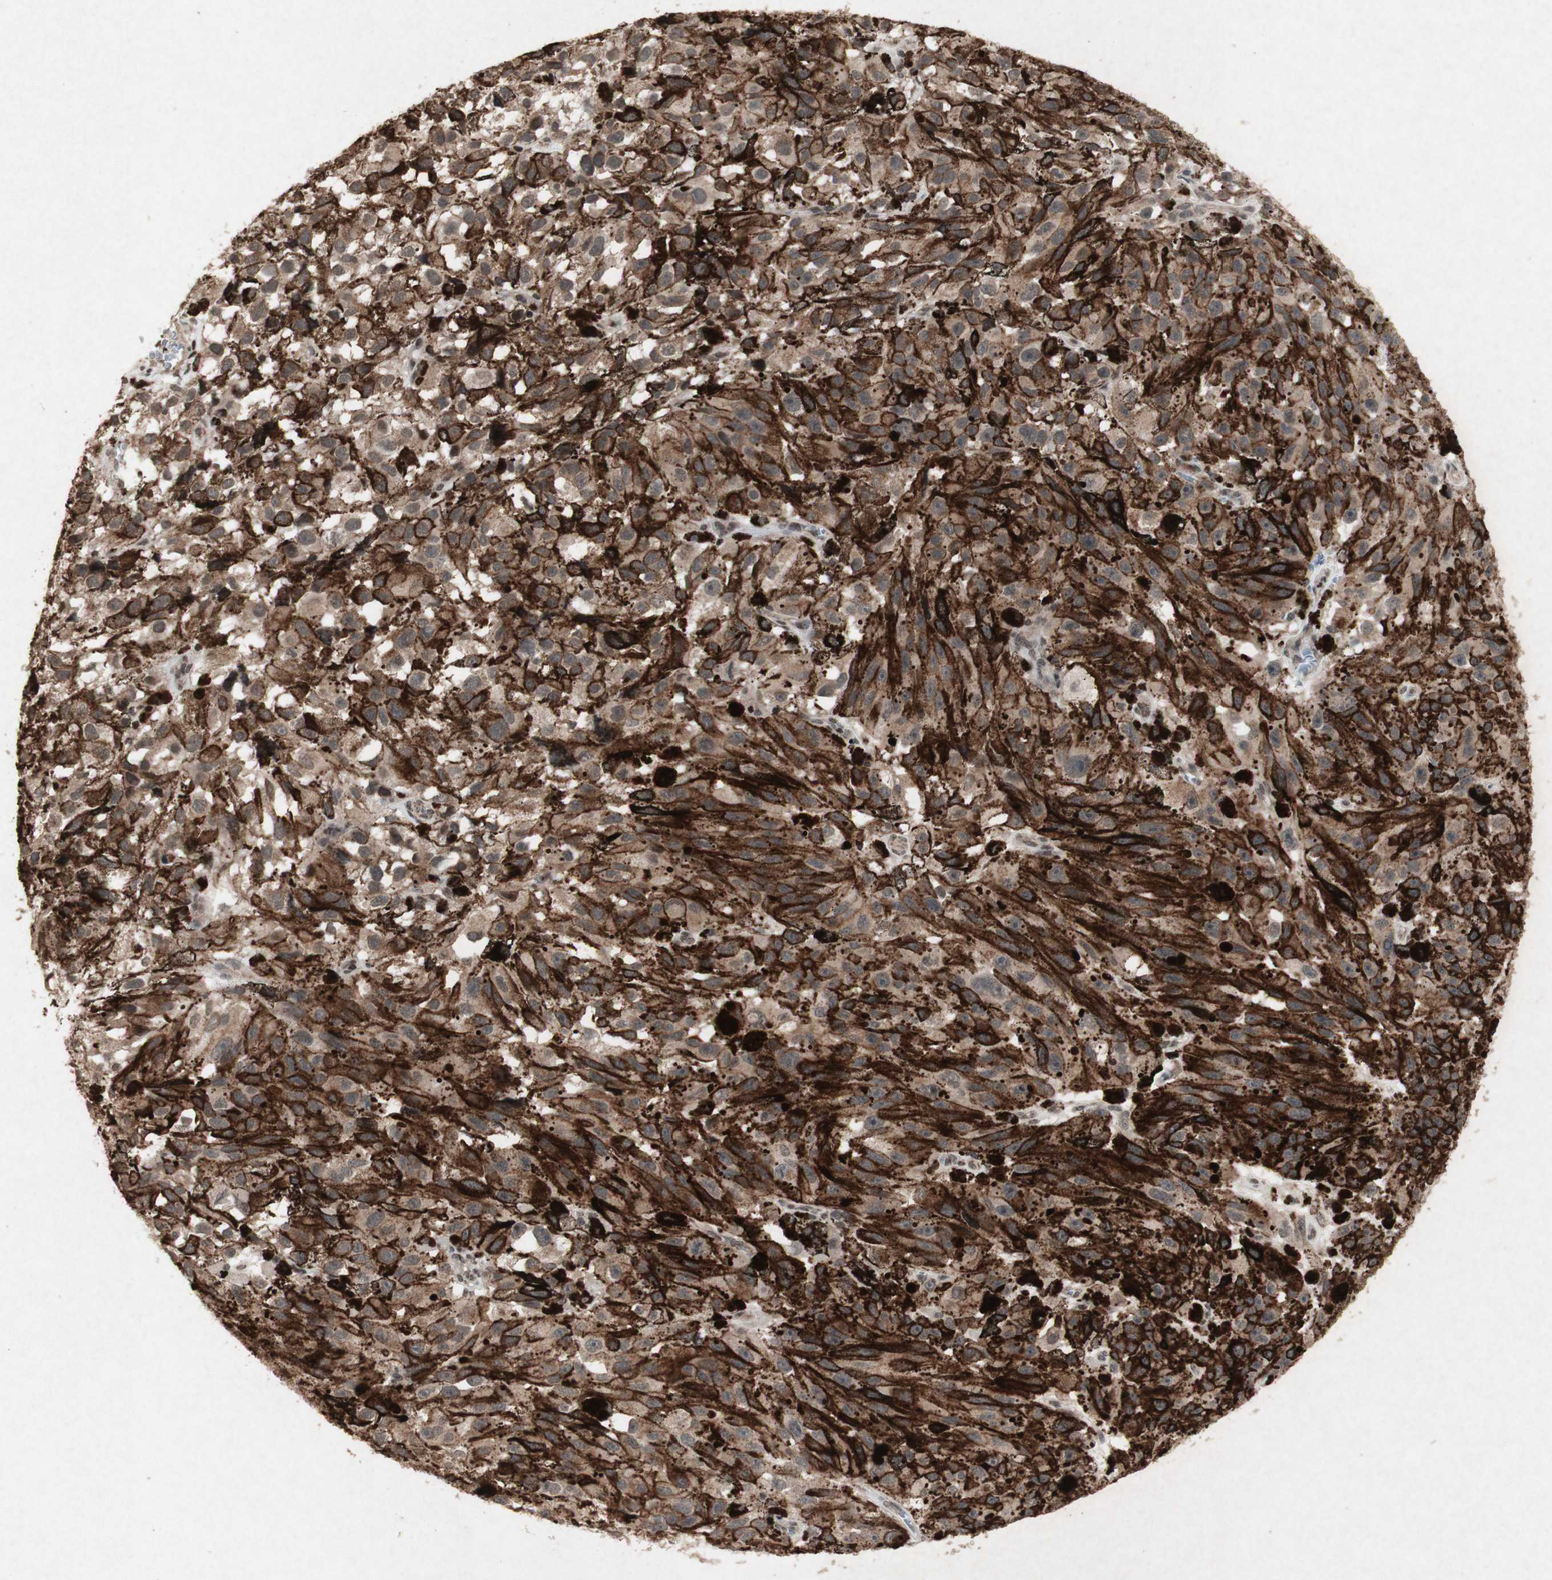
{"staining": {"intensity": "weak", "quantity": ">75%", "location": "cytoplasmic/membranous"}, "tissue": "melanoma", "cell_type": "Tumor cells", "image_type": "cancer", "snomed": [{"axis": "morphology", "description": "Malignant melanoma, NOS"}, {"axis": "topography", "description": "Skin"}], "caption": "Melanoma tissue displays weak cytoplasmic/membranous staining in approximately >75% of tumor cells, visualized by immunohistochemistry.", "gene": "PLXNA1", "patient": {"sex": "female", "age": 104}}